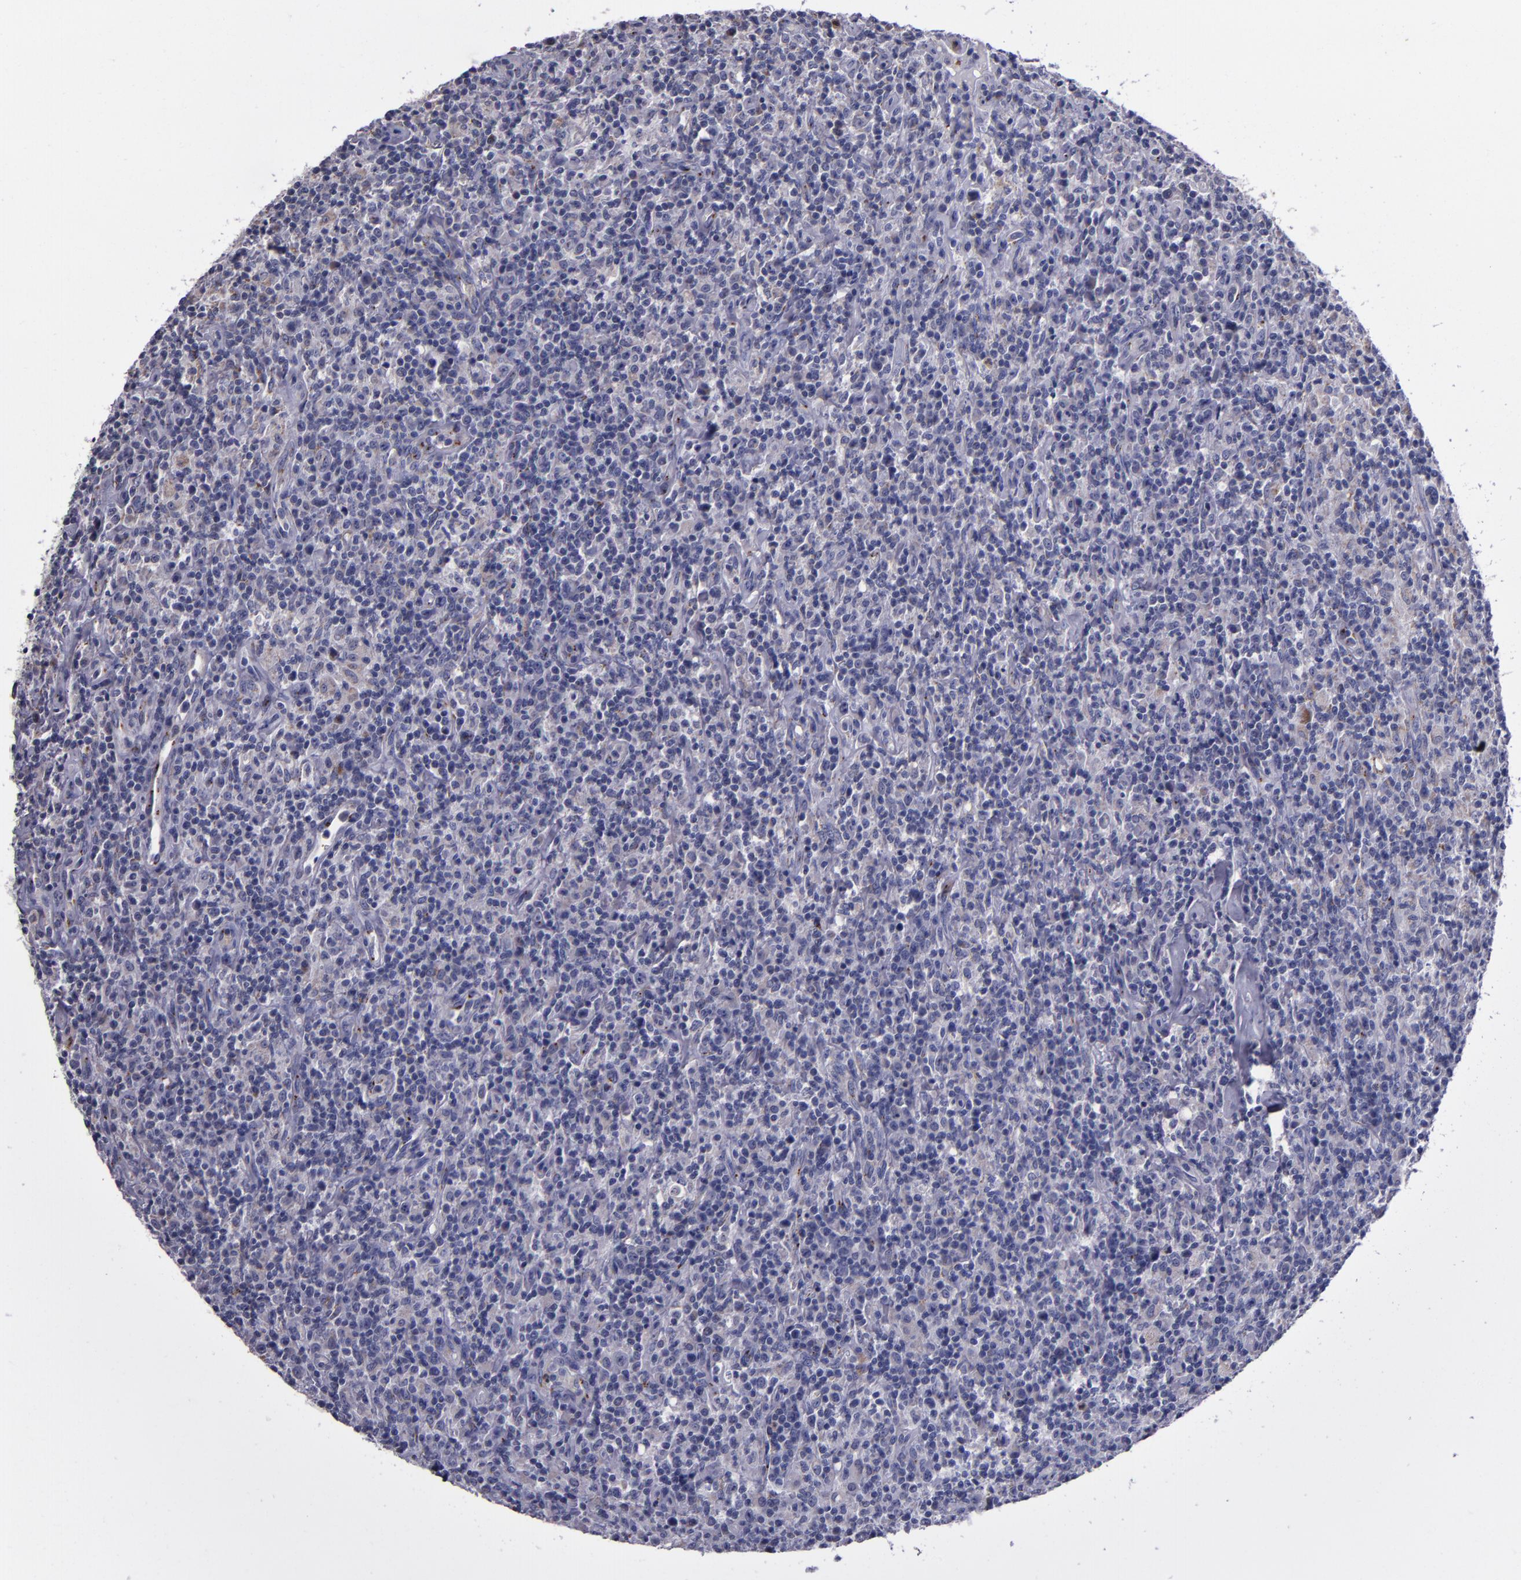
{"staining": {"intensity": "weak", "quantity": "<25%", "location": "cytoplasmic/membranous"}, "tissue": "lymphoma", "cell_type": "Tumor cells", "image_type": "cancer", "snomed": [{"axis": "morphology", "description": "Hodgkin's disease, NOS"}, {"axis": "topography", "description": "Lymph node"}], "caption": "Tumor cells are negative for protein expression in human Hodgkin's disease.", "gene": "RAB41", "patient": {"sex": "male", "age": 65}}